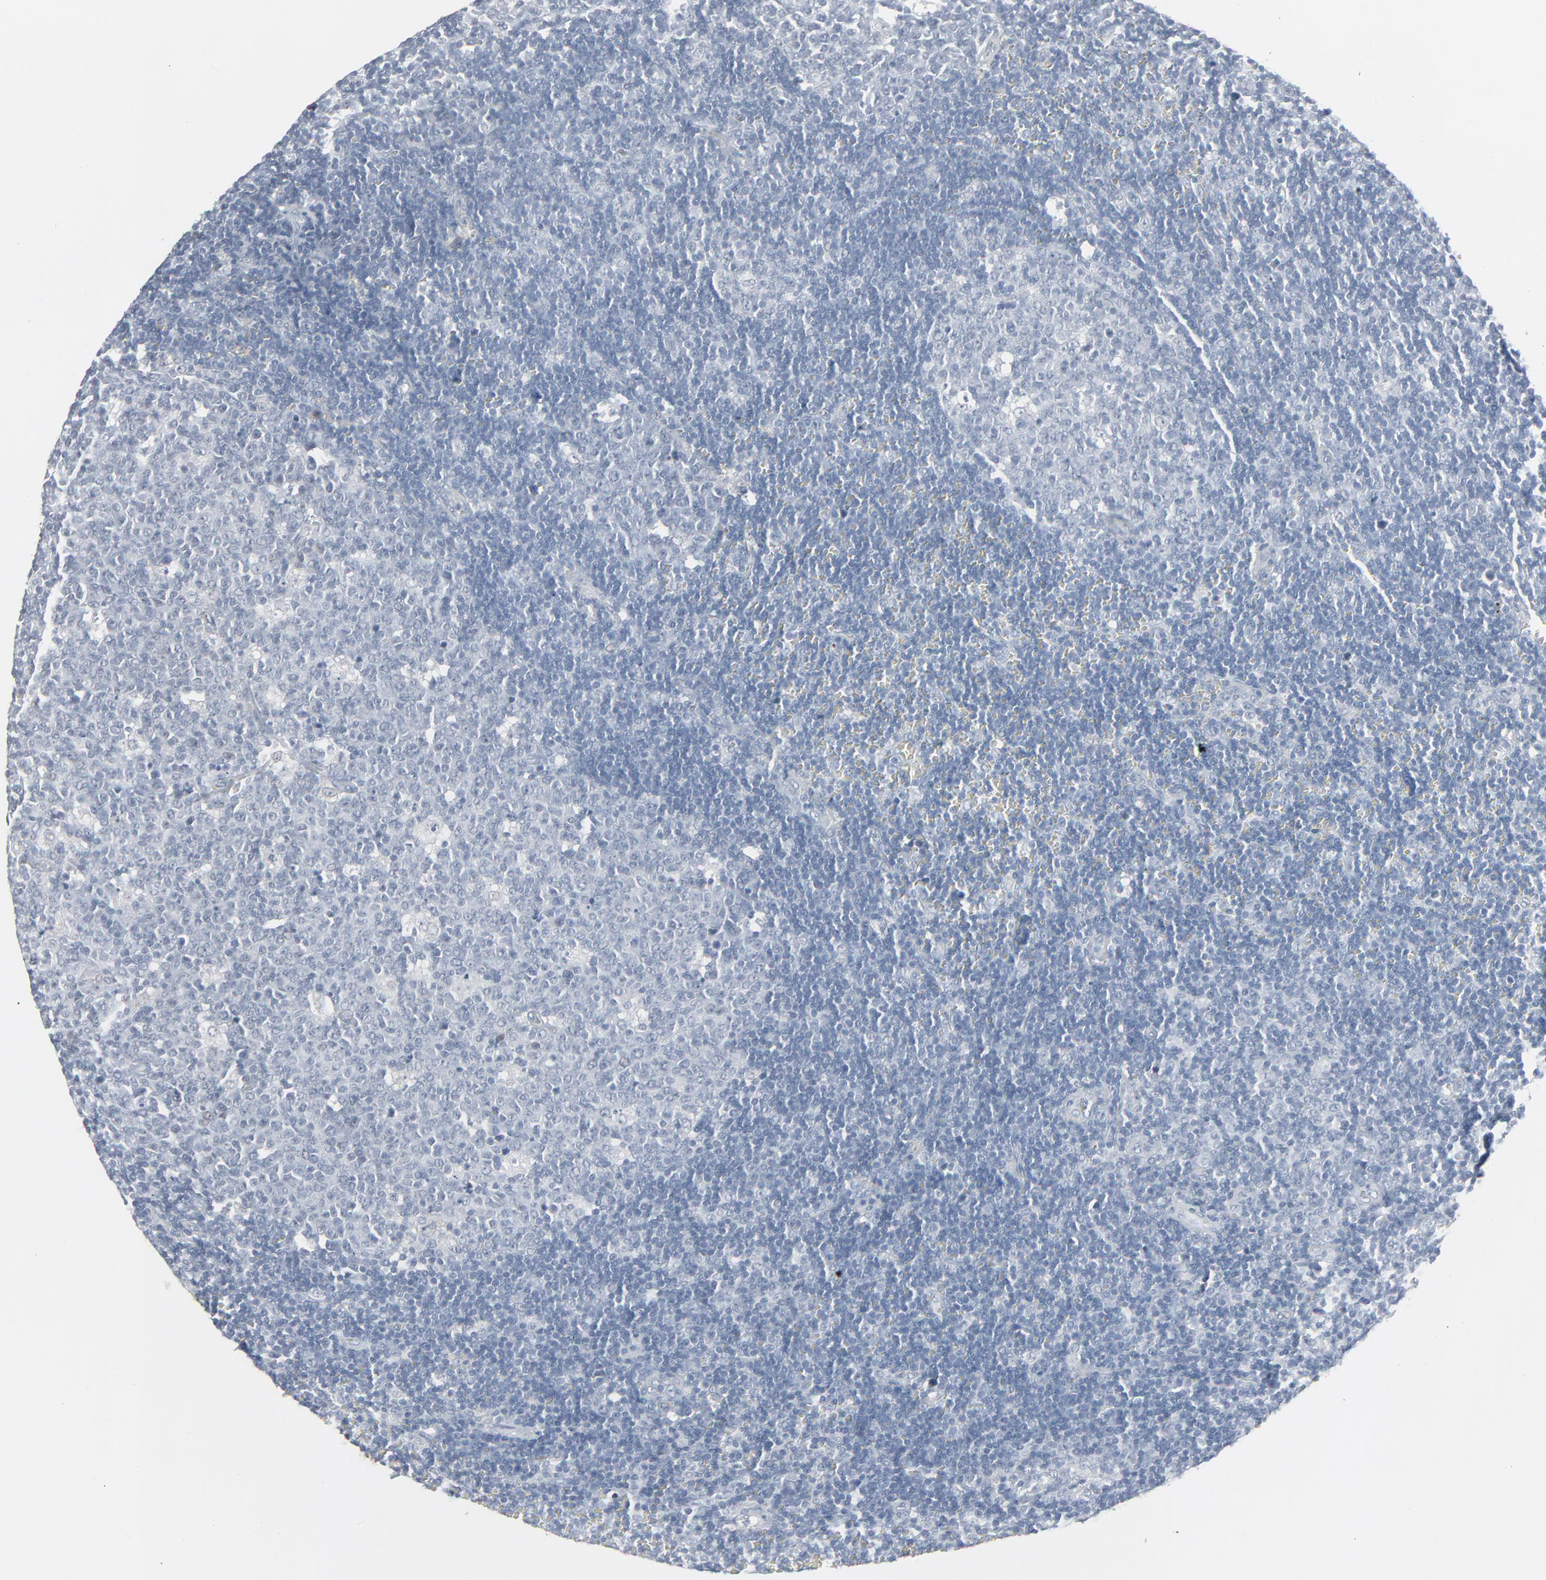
{"staining": {"intensity": "negative", "quantity": "none", "location": "none"}, "tissue": "lymph node", "cell_type": "Germinal center cells", "image_type": "normal", "snomed": [{"axis": "morphology", "description": "Normal tissue, NOS"}, {"axis": "topography", "description": "Lymph node"}, {"axis": "topography", "description": "Salivary gland"}], "caption": "Protein analysis of unremarkable lymph node demonstrates no significant expression in germinal center cells. (DAB (3,3'-diaminobenzidine) immunohistochemistry visualized using brightfield microscopy, high magnification).", "gene": "SAGE1", "patient": {"sex": "male", "age": 8}}